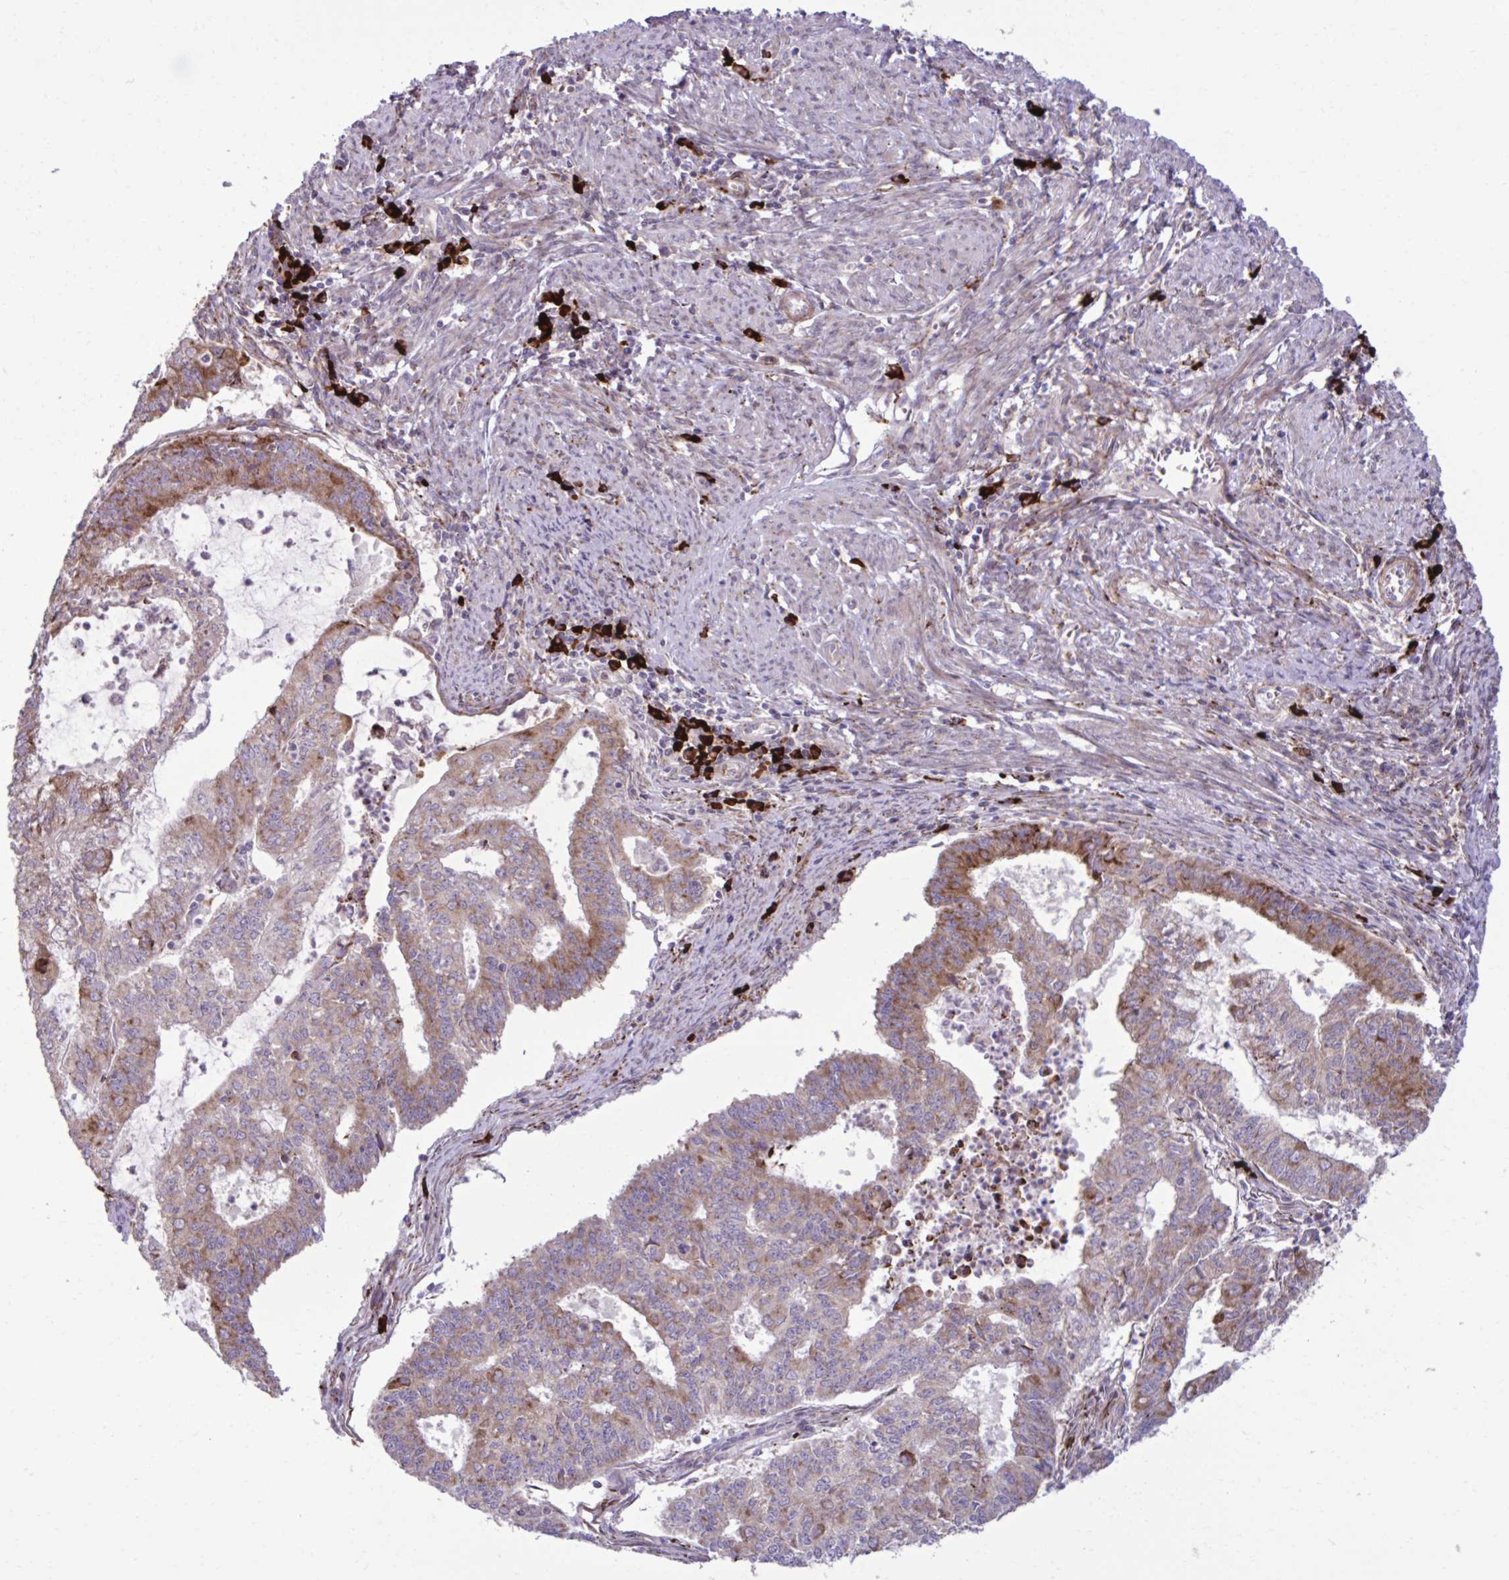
{"staining": {"intensity": "moderate", "quantity": "25%-75%", "location": "cytoplasmic/membranous"}, "tissue": "endometrial cancer", "cell_type": "Tumor cells", "image_type": "cancer", "snomed": [{"axis": "morphology", "description": "Adenocarcinoma, NOS"}, {"axis": "topography", "description": "Endometrium"}], "caption": "Immunohistochemical staining of adenocarcinoma (endometrial) demonstrates medium levels of moderate cytoplasmic/membranous protein staining in about 25%-75% of tumor cells.", "gene": "LIMS1", "patient": {"sex": "female", "age": 61}}